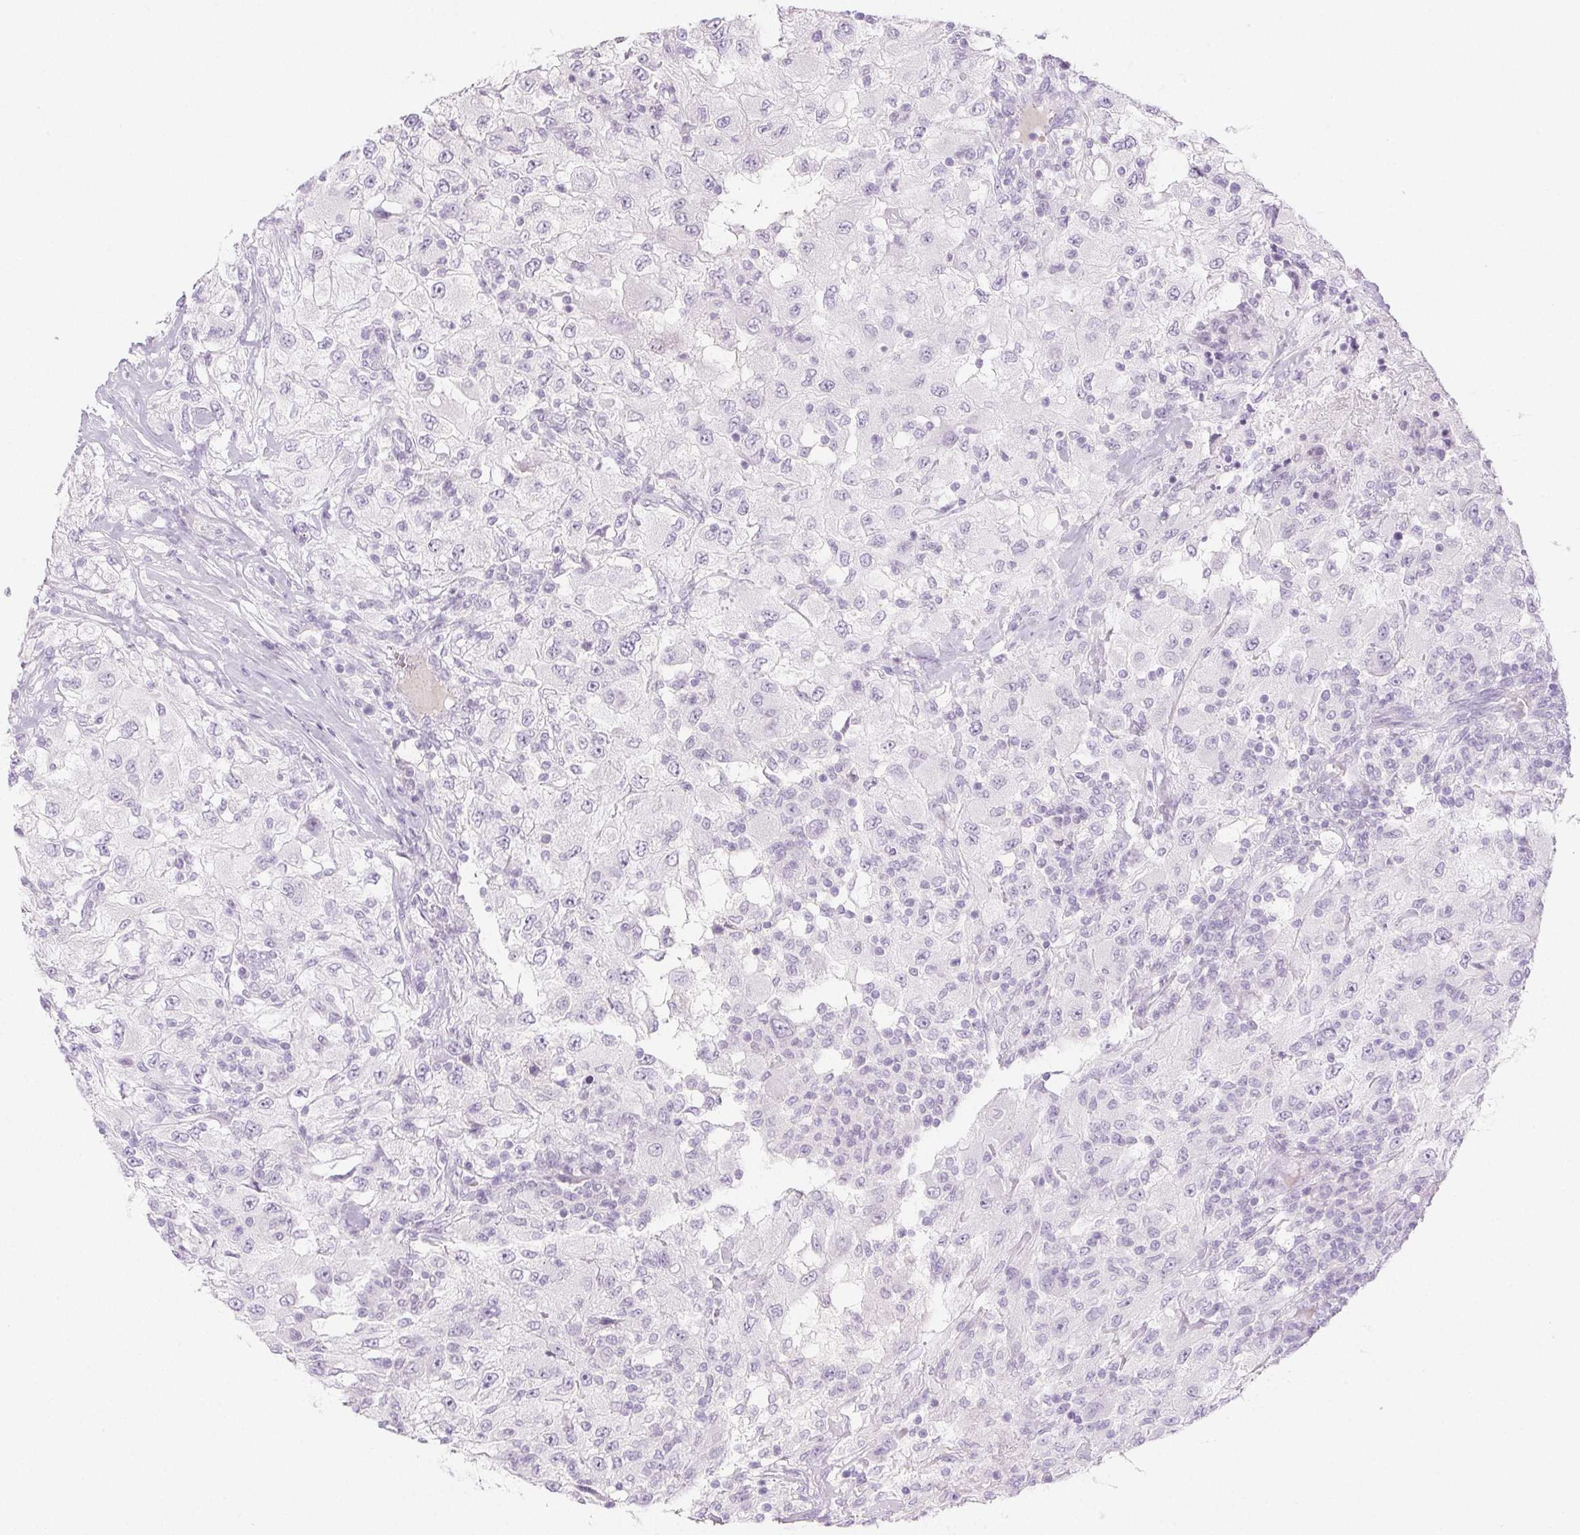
{"staining": {"intensity": "negative", "quantity": "none", "location": "none"}, "tissue": "renal cancer", "cell_type": "Tumor cells", "image_type": "cancer", "snomed": [{"axis": "morphology", "description": "Adenocarcinoma, NOS"}, {"axis": "topography", "description": "Kidney"}], "caption": "There is no significant expression in tumor cells of renal cancer.", "gene": "PI3", "patient": {"sex": "female", "age": 67}}